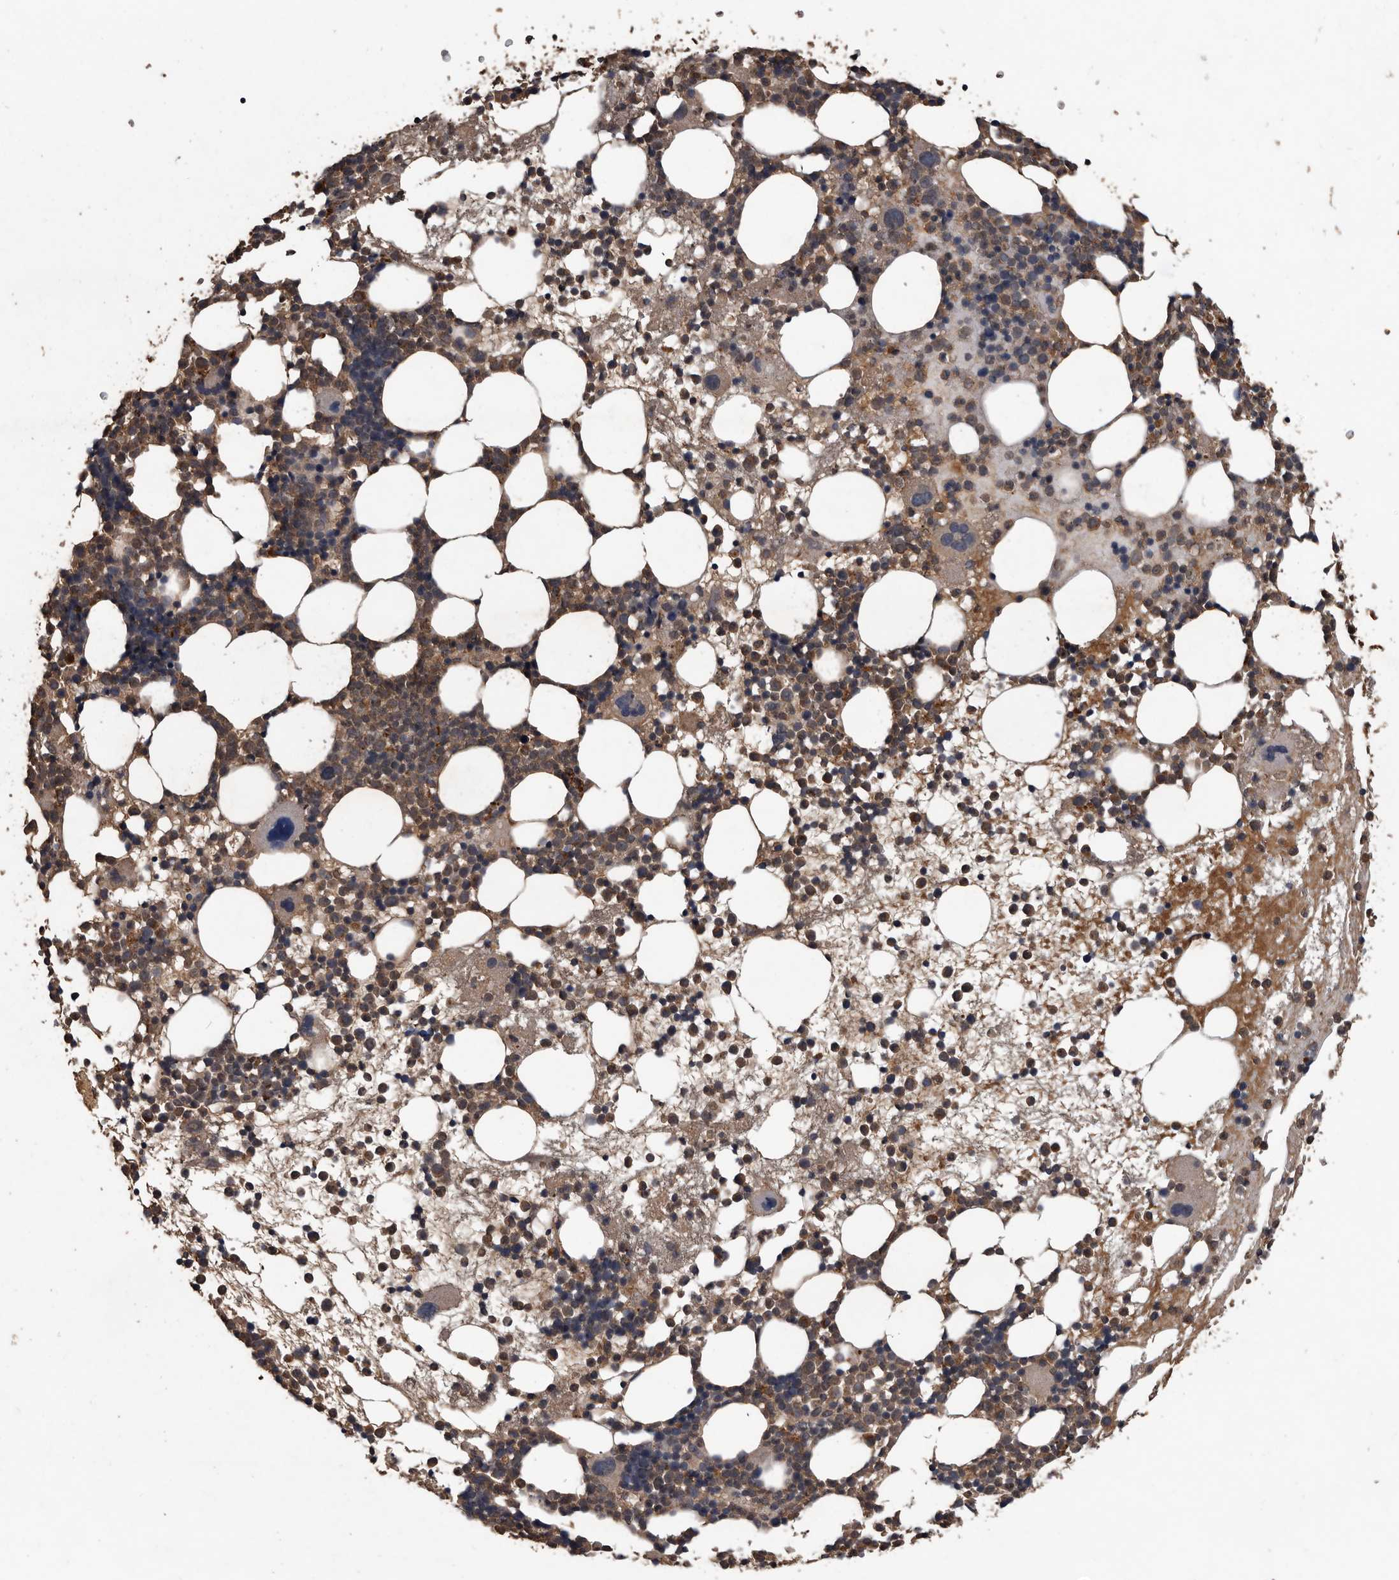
{"staining": {"intensity": "strong", "quantity": "25%-75%", "location": "cytoplasmic/membranous"}, "tissue": "bone marrow", "cell_type": "Hematopoietic cells", "image_type": "normal", "snomed": [{"axis": "morphology", "description": "Normal tissue, NOS"}, {"axis": "topography", "description": "Bone marrow"}], "caption": "IHC photomicrograph of unremarkable human bone marrow stained for a protein (brown), which displays high levels of strong cytoplasmic/membranous expression in about 25%-75% of hematopoietic cells.", "gene": "NRBP1", "patient": {"sex": "female", "age": 57}}